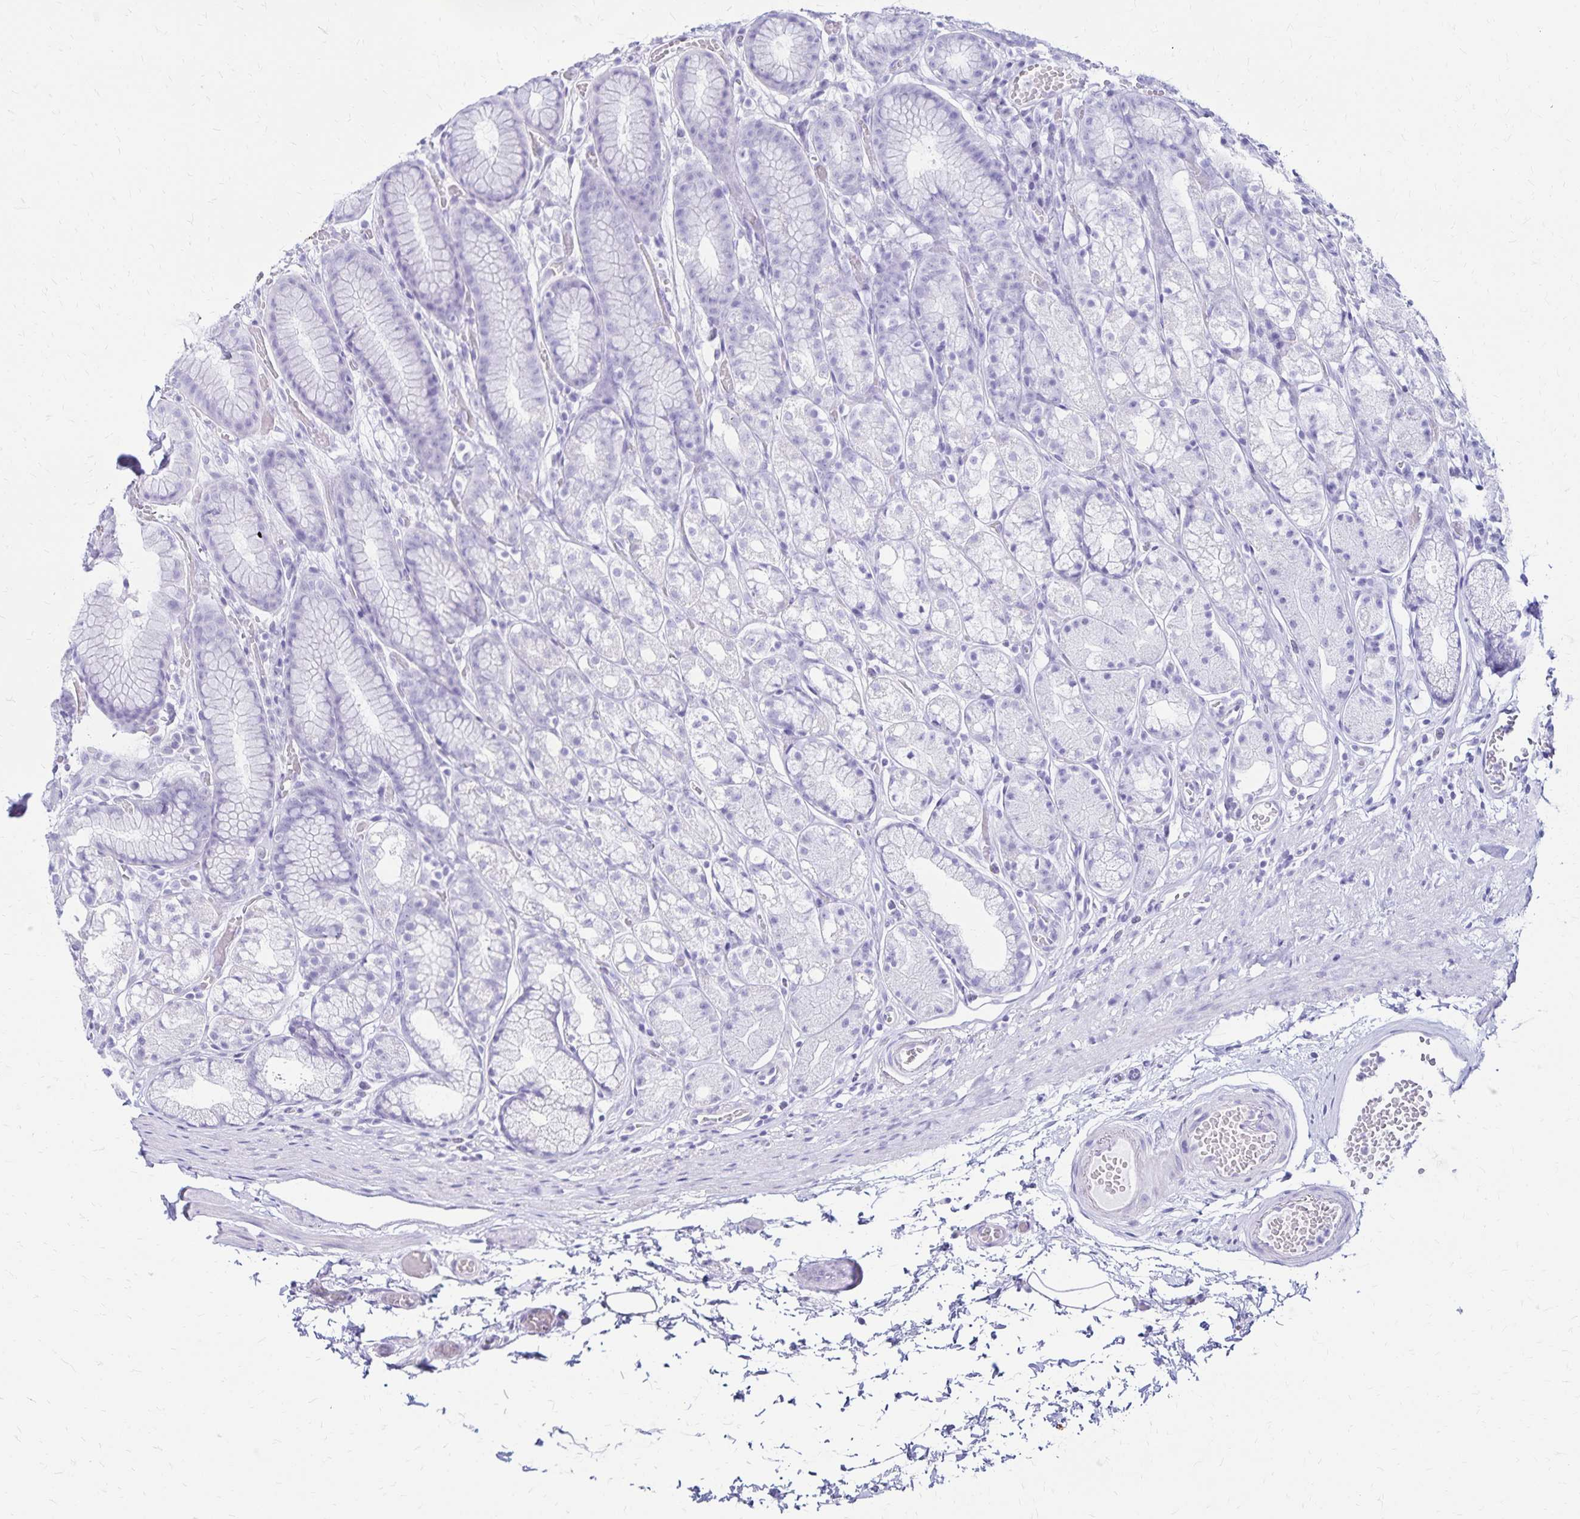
{"staining": {"intensity": "negative", "quantity": "none", "location": "none"}, "tissue": "stomach", "cell_type": "Glandular cells", "image_type": "normal", "snomed": [{"axis": "morphology", "description": "Normal tissue, NOS"}, {"axis": "topography", "description": "Smooth muscle"}, {"axis": "topography", "description": "Stomach"}], "caption": "Photomicrograph shows no significant protein positivity in glandular cells of unremarkable stomach.", "gene": "LIN28B", "patient": {"sex": "male", "age": 70}}